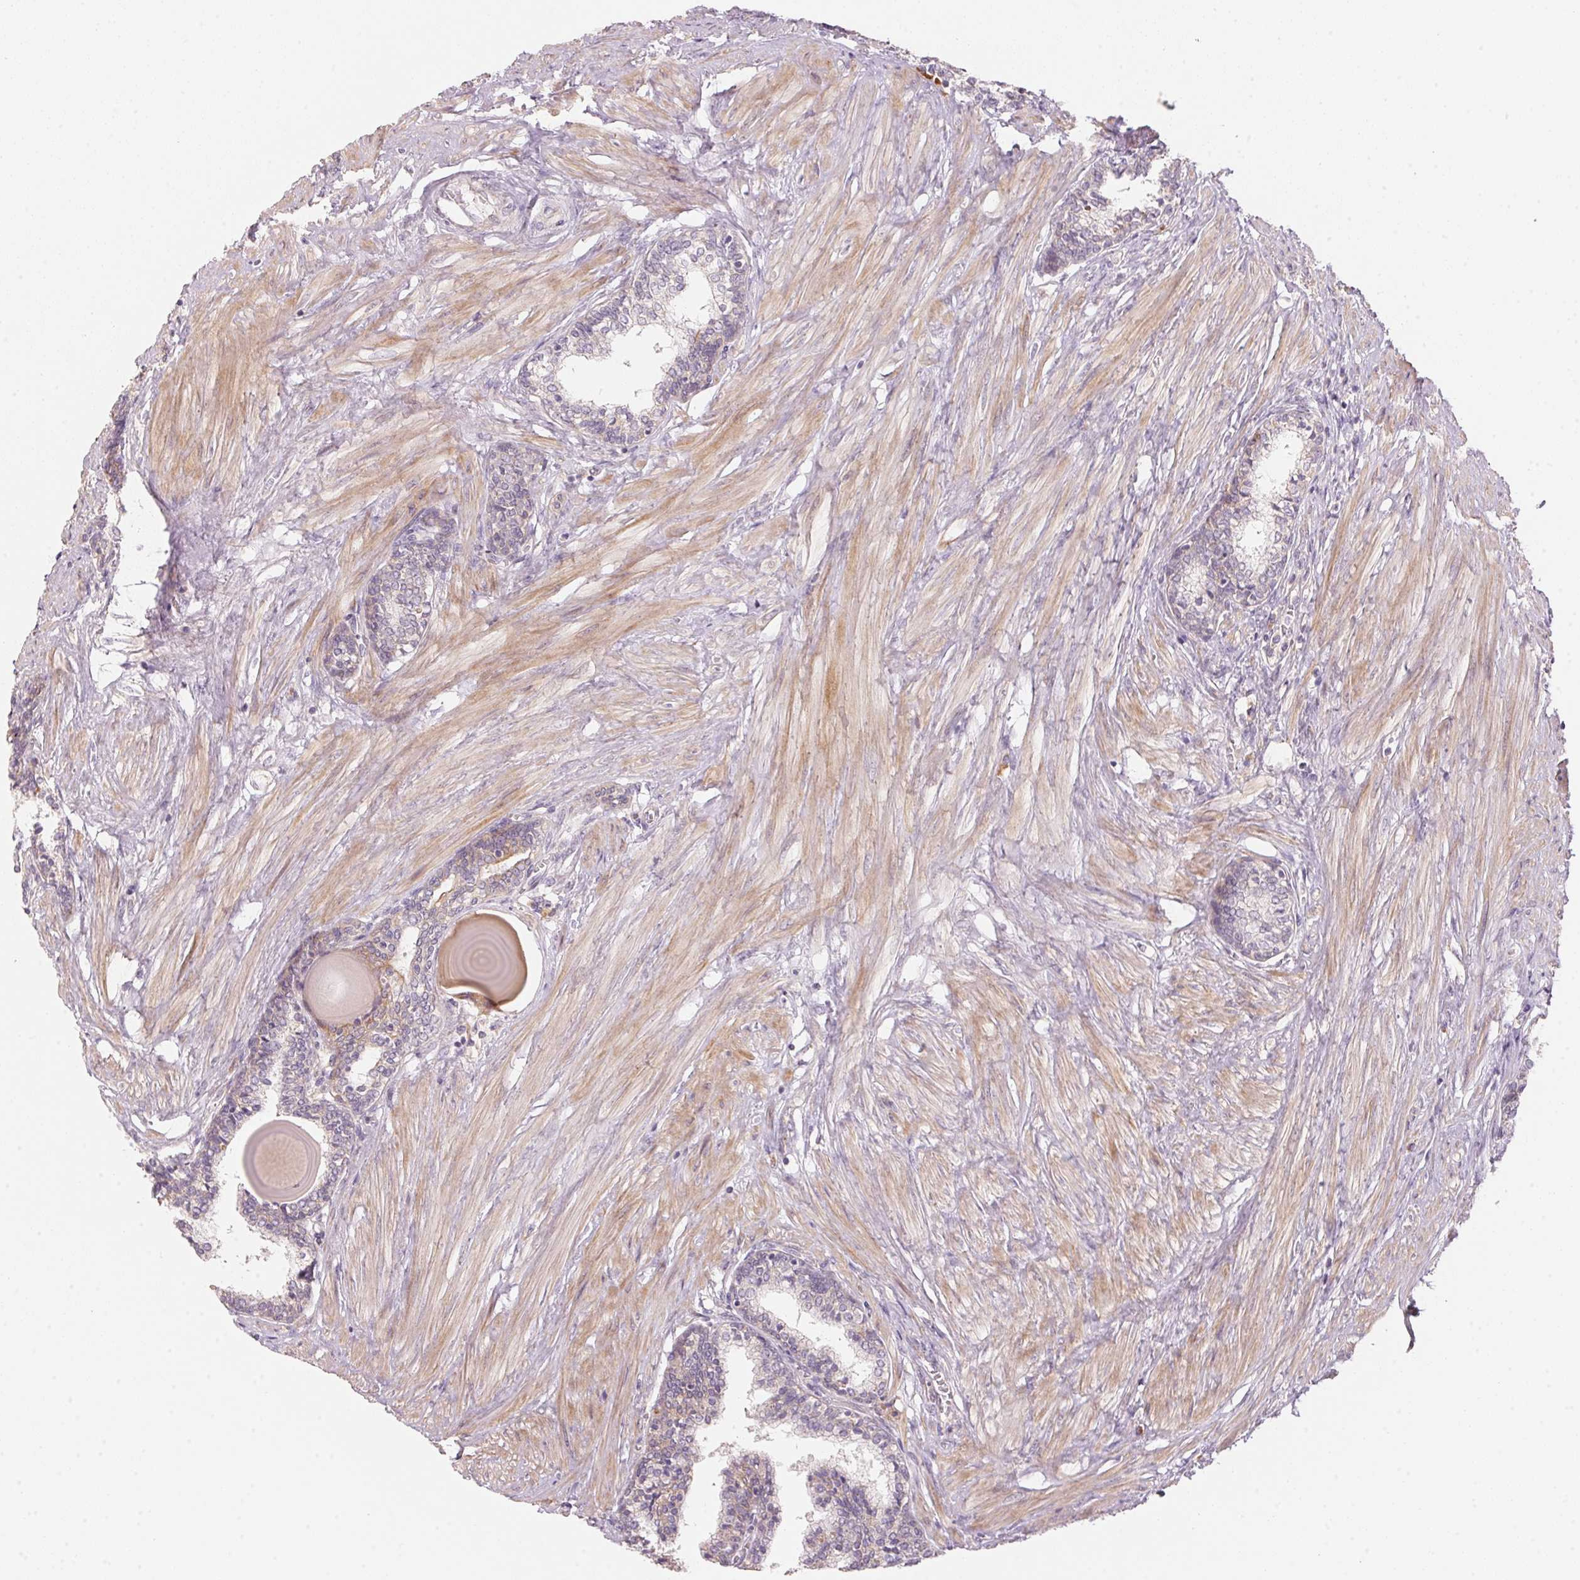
{"staining": {"intensity": "weak", "quantity": "<25%", "location": "cytoplasmic/membranous"}, "tissue": "prostate", "cell_type": "Glandular cells", "image_type": "normal", "snomed": [{"axis": "morphology", "description": "Normal tissue, NOS"}, {"axis": "topography", "description": "Prostate"}], "caption": "Immunohistochemistry micrograph of unremarkable prostate: prostate stained with DAB (3,3'-diaminobenzidine) demonstrates no significant protein positivity in glandular cells.", "gene": "BLOC1S2", "patient": {"sex": "male", "age": 55}}